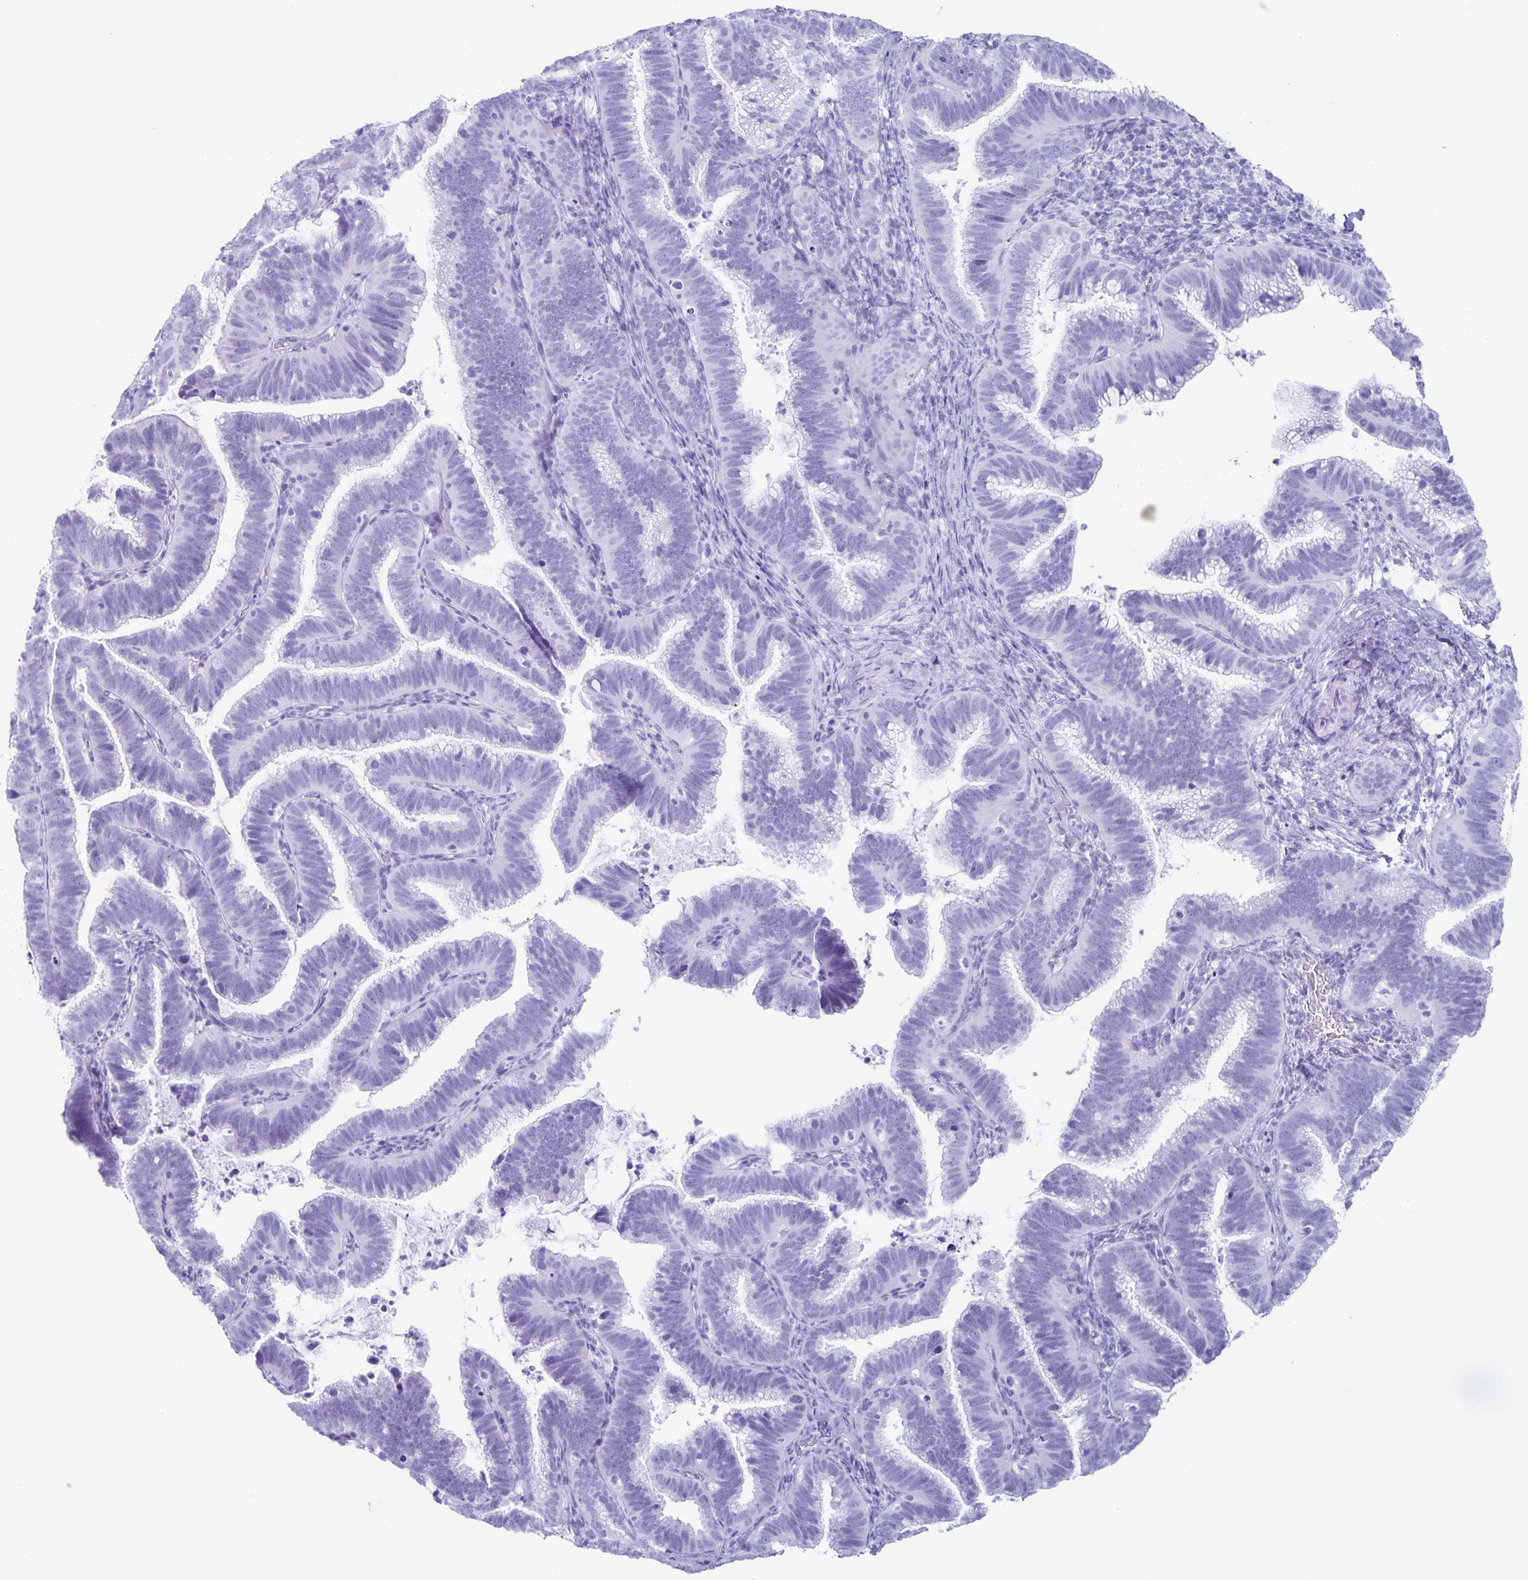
{"staining": {"intensity": "negative", "quantity": "none", "location": "none"}, "tissue": "cervical cancer", "cell_type": "Tumor cells", "image_type": "cancer", "snomed": [{"axis": "morphology", "description": "Adenocarcinoma, NOS"}, {"axis": "topography", "description": "Cervix"}], "caption": "DAB (3,3'-diaminobenzidine) immunohistochemical staining of human cervical cancer demonstrates no significant staining in tumor cells.", "gene": "AQP4", "patient": {"sex": "female", "age": 61}}